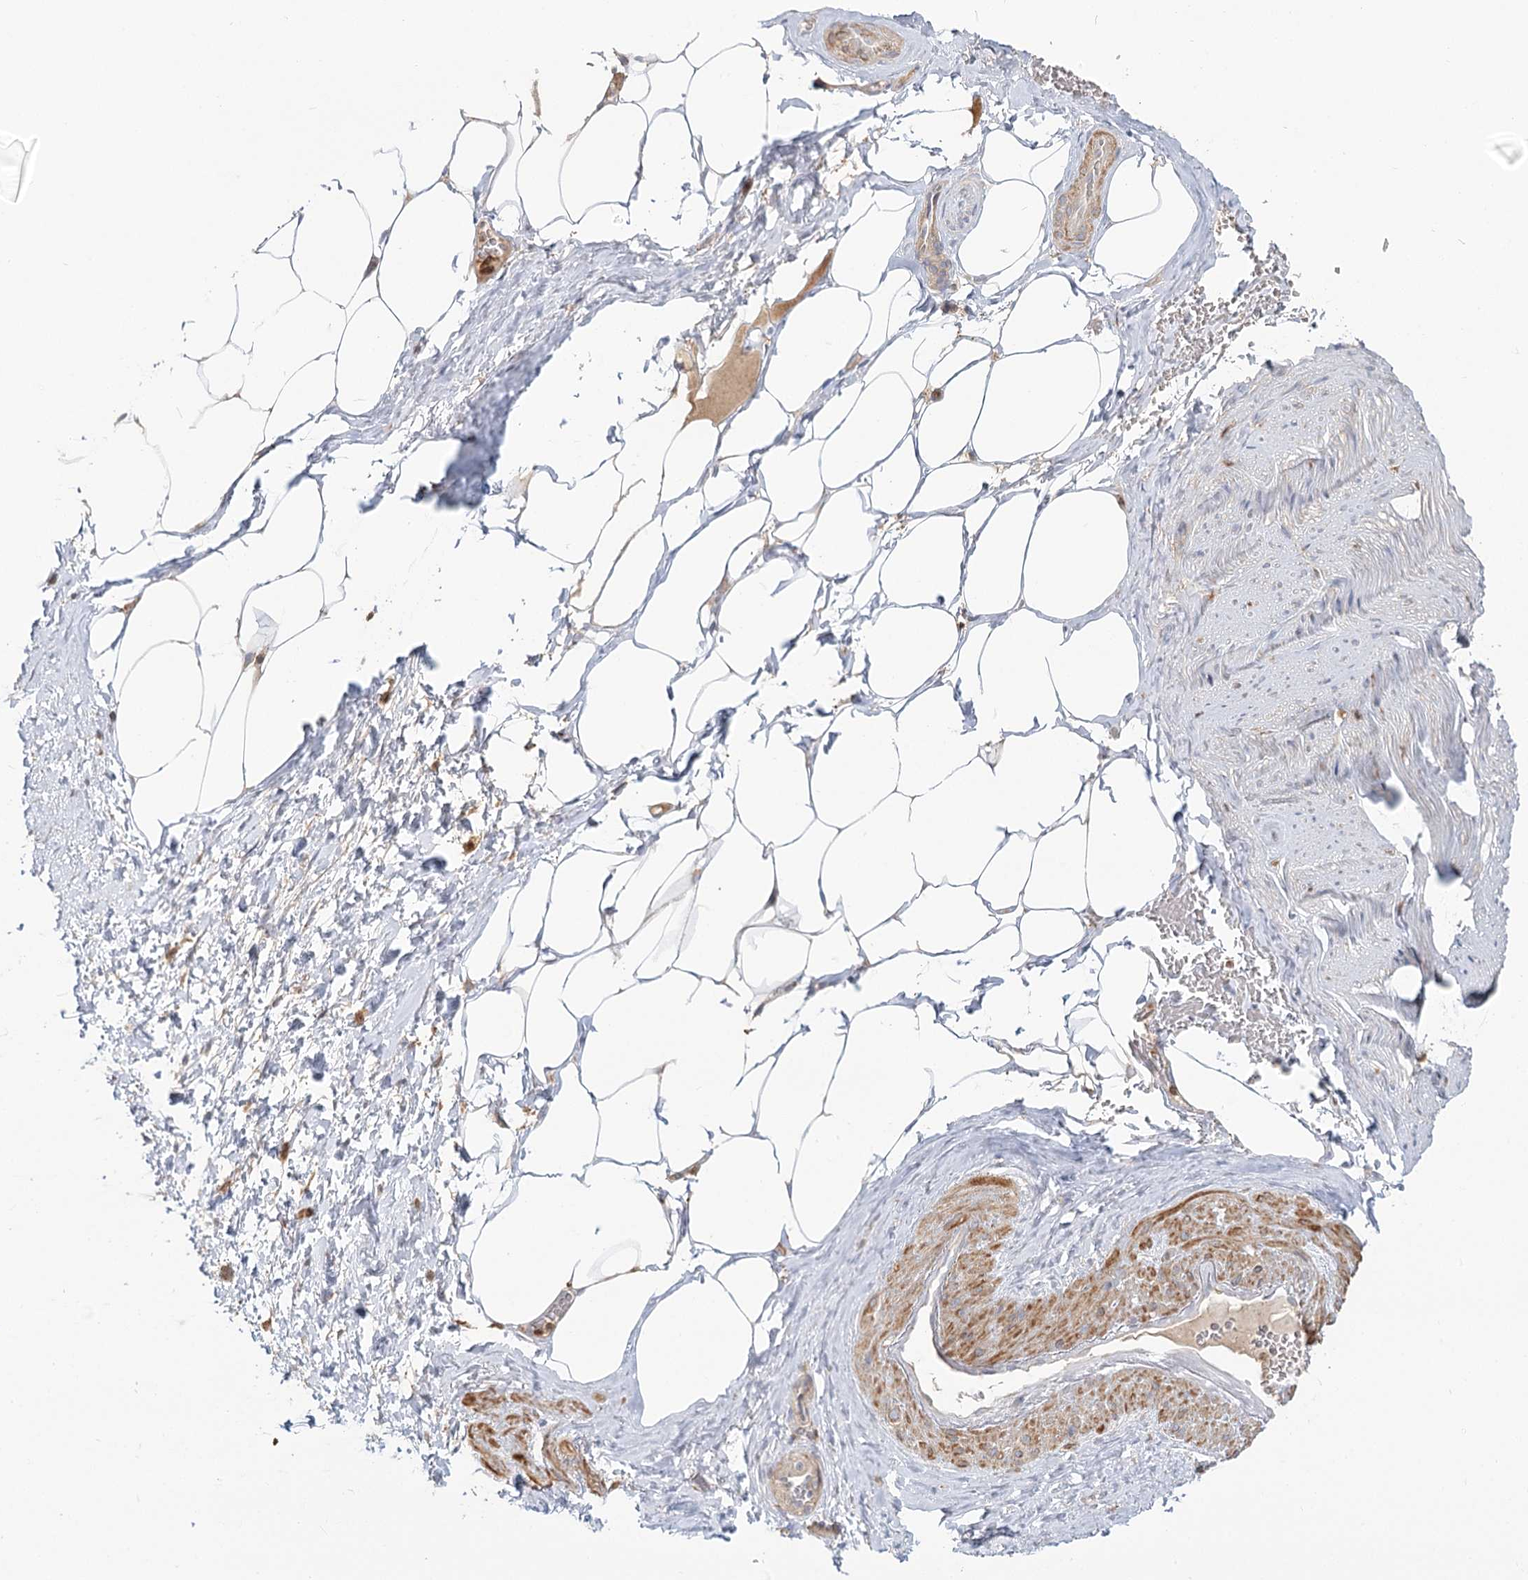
{"staining": {"intensity": "negative", "quantity": "none", "location": "none"}, "tissue": "adipose tissue", "cell_type": "Adipocytes", "image_type": "normal", "snomed": [{"axis": "morphology", "description": "Normal tissue, NOS"}, {"axis": "morphology", "description": "Adenocarcinoma, Low grade"}, {"axis": "topography", "description": "Prostate"}, {"axis": "topography", "description": "Peripheral nerve tissue"}], "caption": "The photomicrograph displays no staining of adipocytes in normal adipose tissue.", "gene": "MTMR3", "patient": {"sex": "male", "age": 63}}